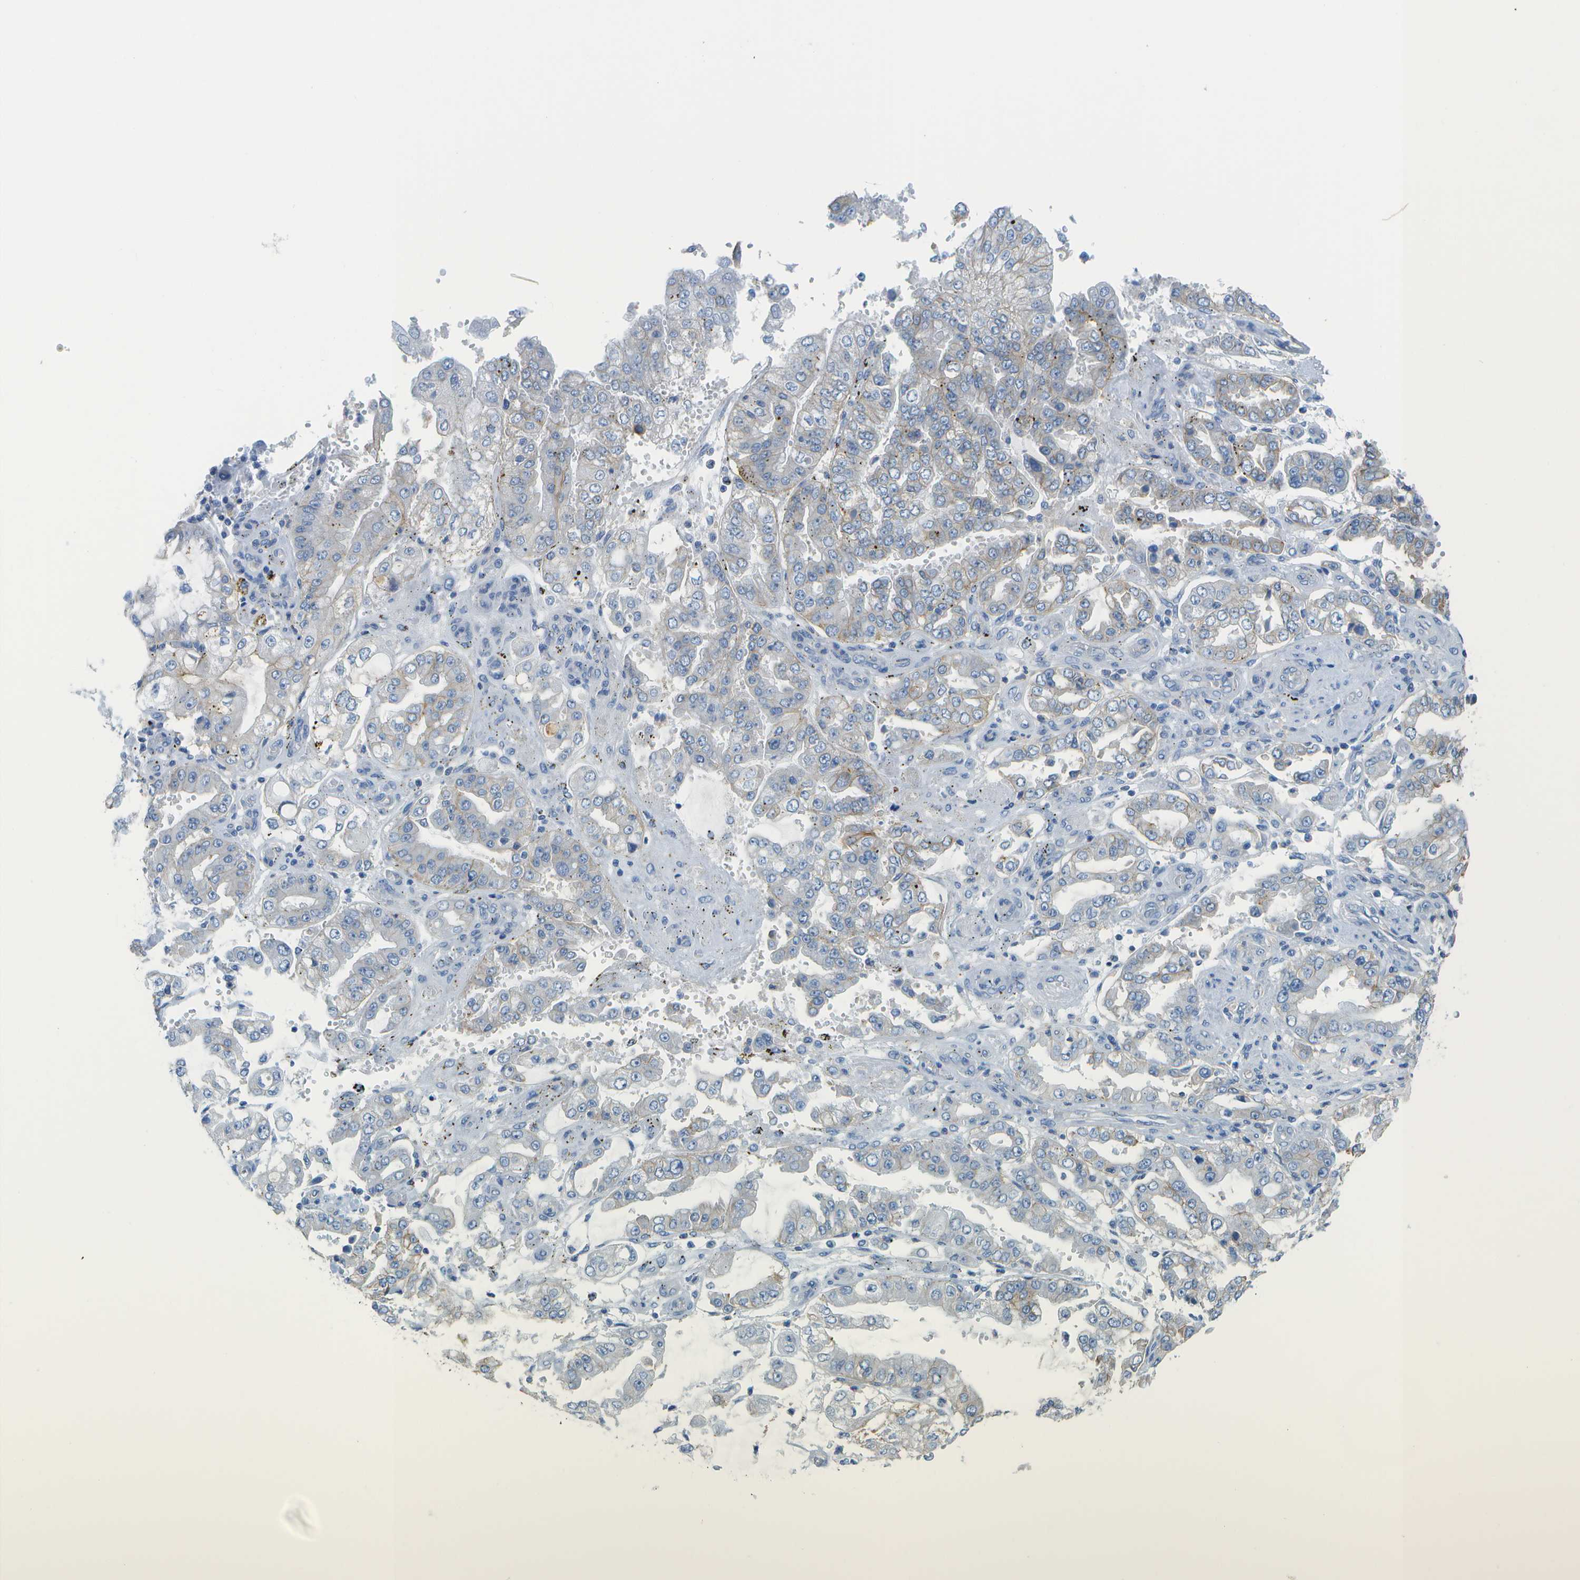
{"staining": {"intensity": "negative", "quantity": "none", "location": "none"}, "tissue": "stomach cancer", "cell_type": "Tumor cells", "image_type": "cancer", "snomed": [{"axis": "morphology", "description": "Adenocarcinoma, NOS"}, {"axis": "topography", "description": "Stomach"}], "caption": "An image of adenocarcinoma (stomach) stained for a protein reveals no brown staining in tumor cells.", "gene": "CD46", "patient": {"sex": "male", "age": 76}}